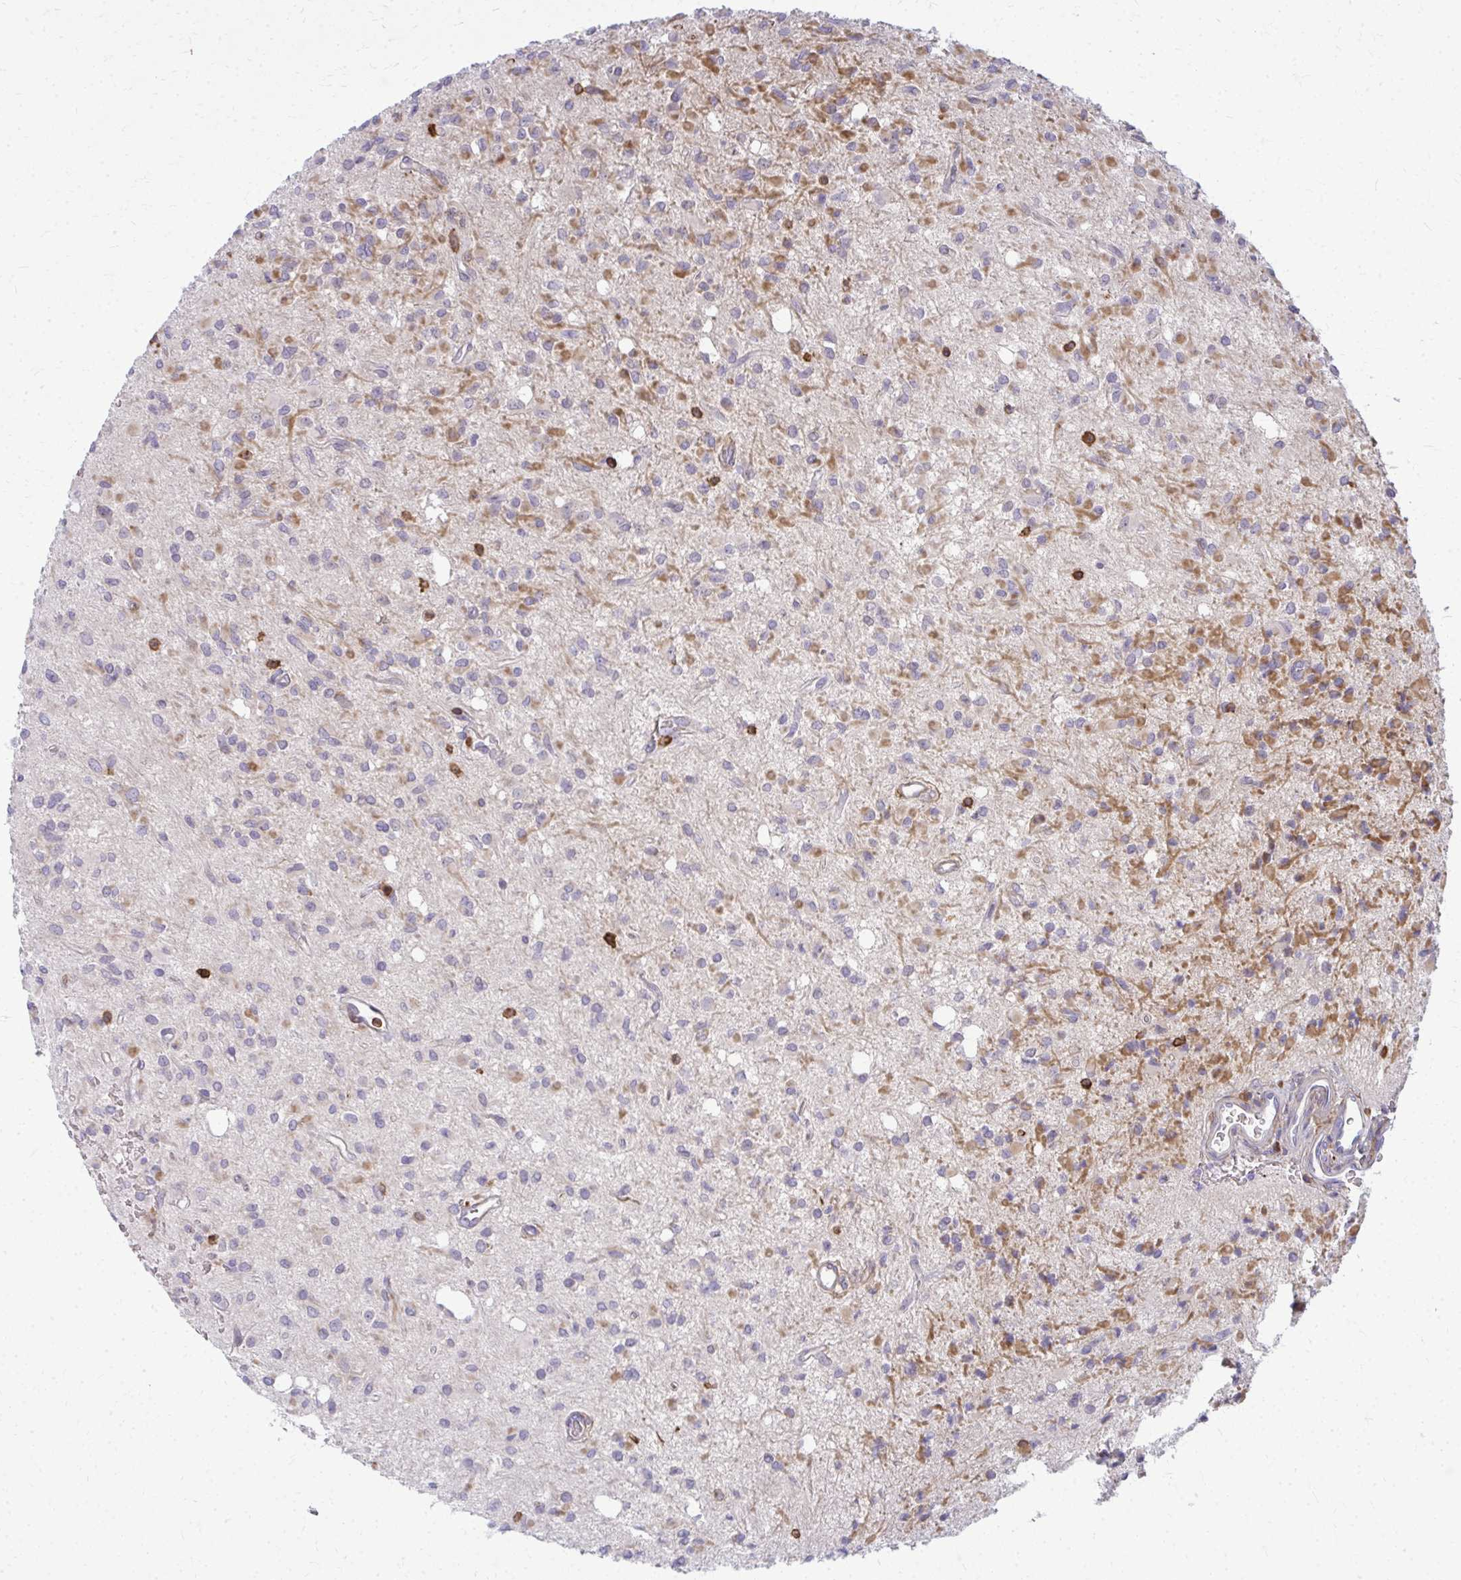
{"staining": {"intensity": "negative", "quantity": "none", "location": "none"}, "tissue": "glioma", "cell_type": "Tumor cells", "image_type": "cancer", "snomed": [{"axis": "morphology", "description": "Glioma, malignant, Low grade"}, {"axis": "topography", "description": "Brain"}], "caption": "An image of low-grade glioma (malignant) stained for a protein displays no brown staining in tumor cells. (DAB IHC with hematoxylin counter stain).", "gene": "AP5M1", "patient": {"sex": "female", "age": 33}}